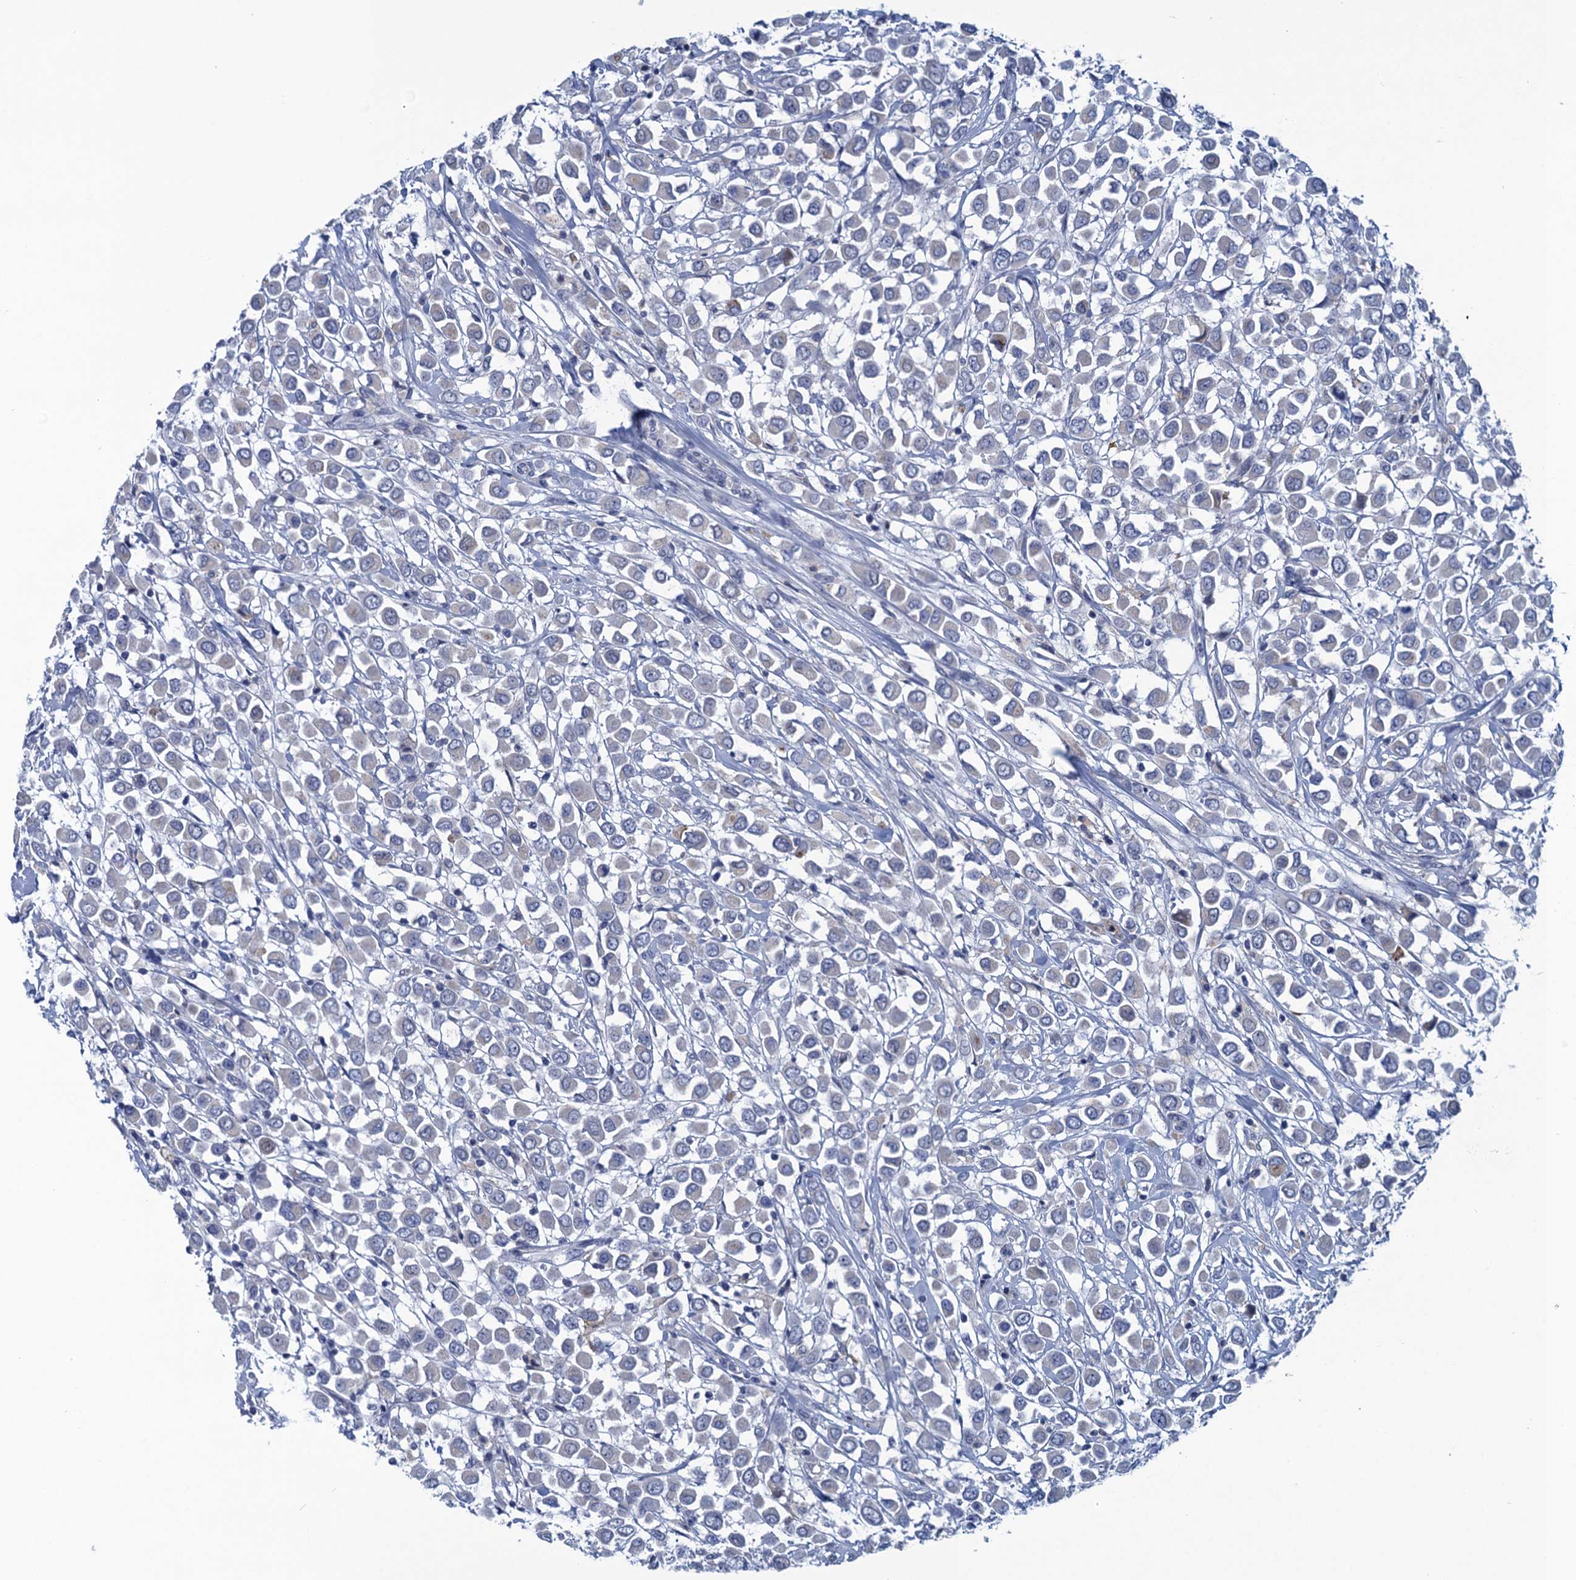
{"staining": {"intensity": "negative", "quantity": "none", "location": "none"}, "tissue": "breast cancer", "cell_type": "Tumor cells", "image_type": "cancer", "snomed": [{"axis": "morphology", "description": "Duct carcinoma"}, {"axis": "topography", "description": "Breast"}], "caption": "A photomicrograph of breast cancer stained for a protein demonstrates no brown staining in tumor cells.", "gene": "SCEL", "patient": {"sex": "female", "age": 61}}